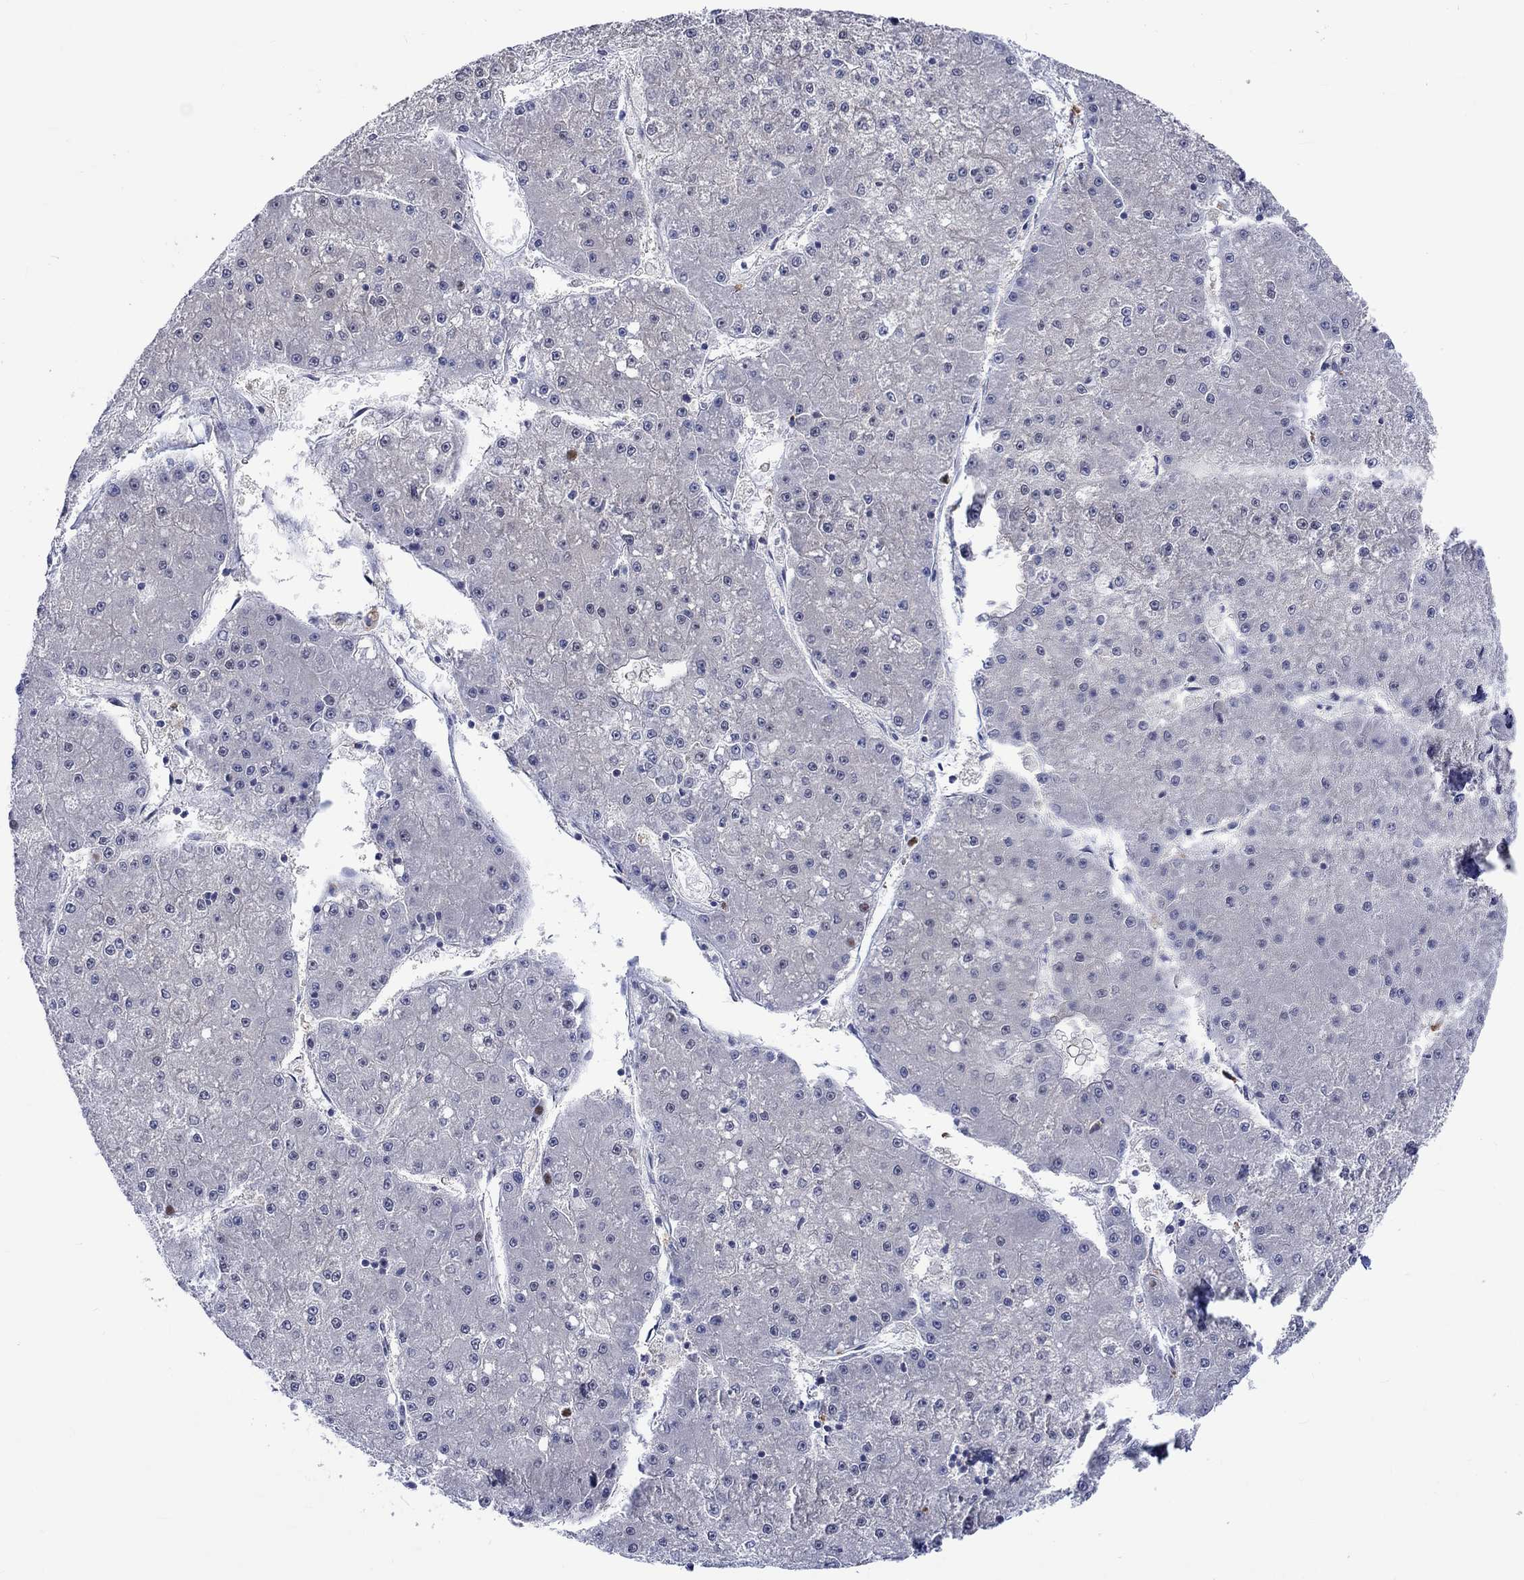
{"staining": {"intensity": "moderate", "quantity": "<25%", "location": "nuclear"}, "tissue": "liver cancer", "cell_type": "Tumor cells", "image_type": "cancer", "snomed": [{"axis": "morphology", "description": "Carcinoma, Hepatocellular, NOS"}, {"axis": "topography", "description": "Liver"}], "caption": "High-power microscopy captured an immunohistochemistry image of hepatocellular carcinoma (liver), revealing moderate nuclear staining in about <25% of tumor cells. (DAB IHC with brightfield microscopy, high magnification).", "gene": "E2F8", "patient": {"sex": "male", "age": 73}}